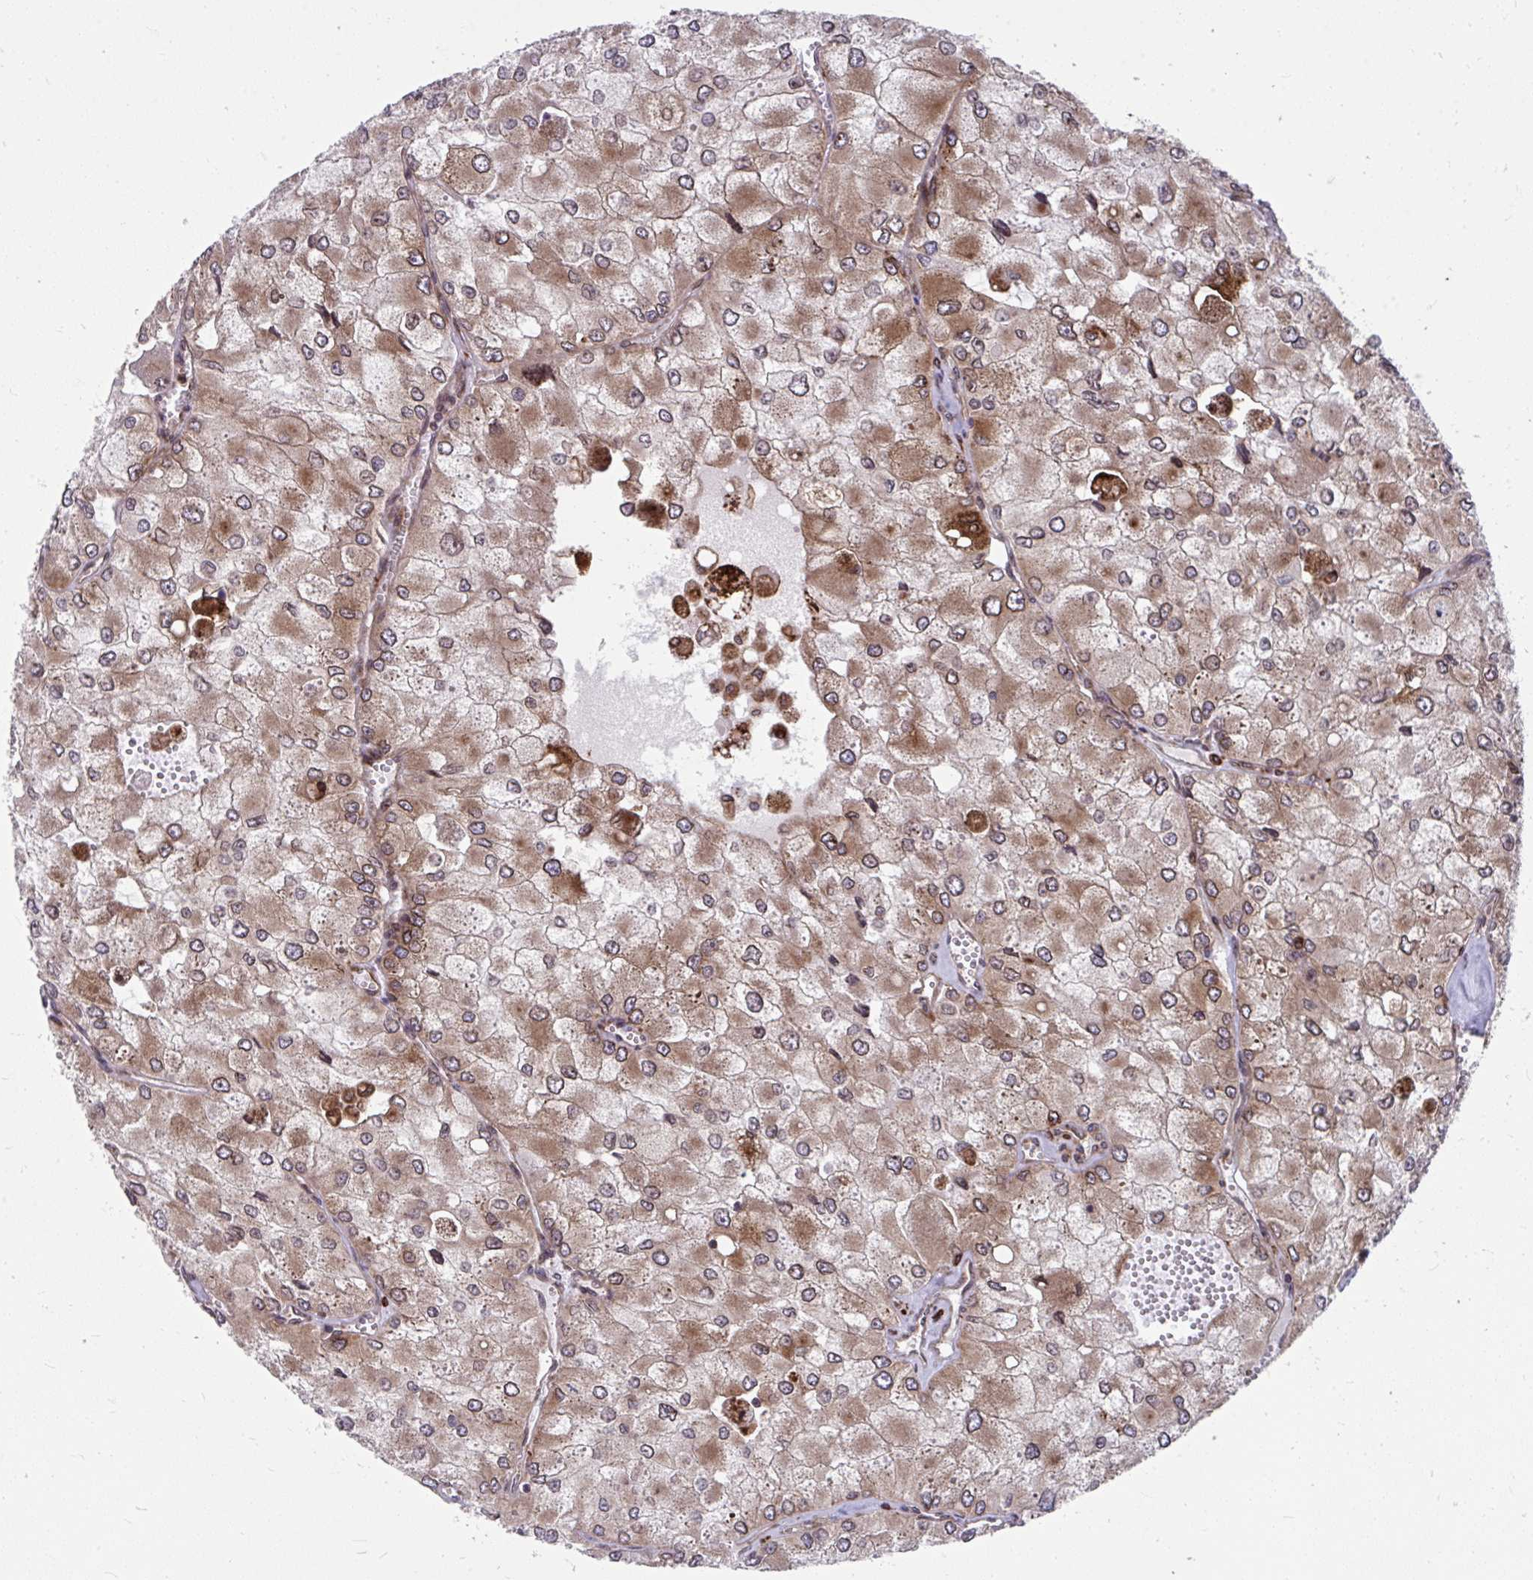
{"staining": {"intensity": "moderate", "quantity": ">75%", "location": "cytoplasmic/membranous"}, "tissue": "renal cancer", "cell_type": "Tumor cells", "image_type": "cancer", "snomed": [{"axis": "morphology", "description": "Adenocarcinoma, NOS"}, {"axis": "topography", "description": "Kidney"}], "caption": "Protein expression analysis of human renal cancer reveals moderate cytoplasmic/membranous staining in about >75% of tumor cells. (DAB IHC, brown staining for protein, blue staining for nuclei).", "gene": "STIM2", "patient": {"sex": "female", "age": 70}}